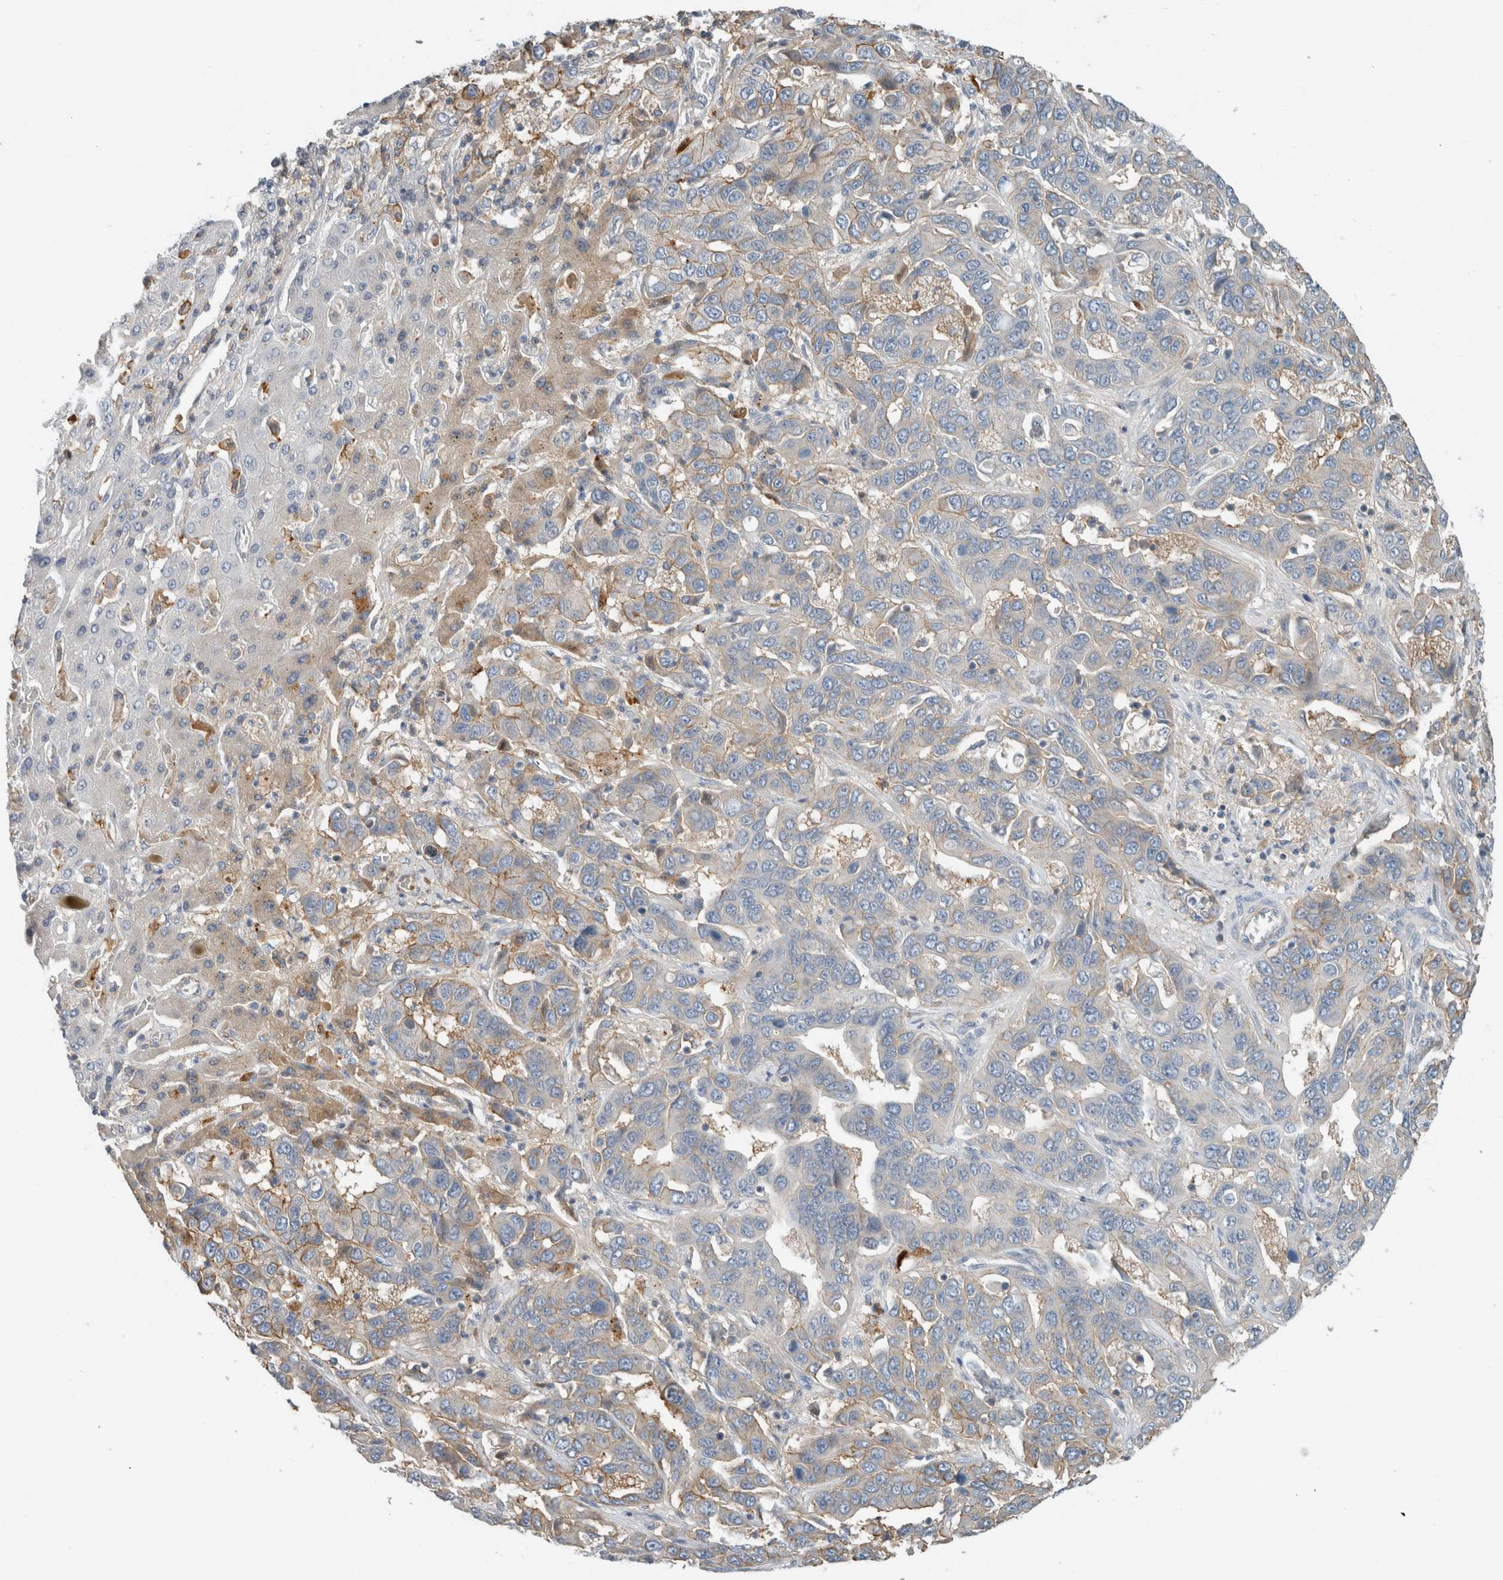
{"staining": {"intensity": "weak", "quantity": "<25%", "location": "cytoplasmic/membranous"}, "tissue": "liver cancer", "cell_type": "Tumor cells", "image_type": "cancer", "snomed": [{"axis": "morphology", "description": "Cholangiocarcinoma"}, {"axis": "topography", "description": "Liver"}], "caption": "This is a micrograph of immunohistochemistry staining of cholangiocarcinoma (liver), which shows no staining in tumor cells.", "gene": "ERCC6L2", "patient": {"sex": "female", "age": 52}}